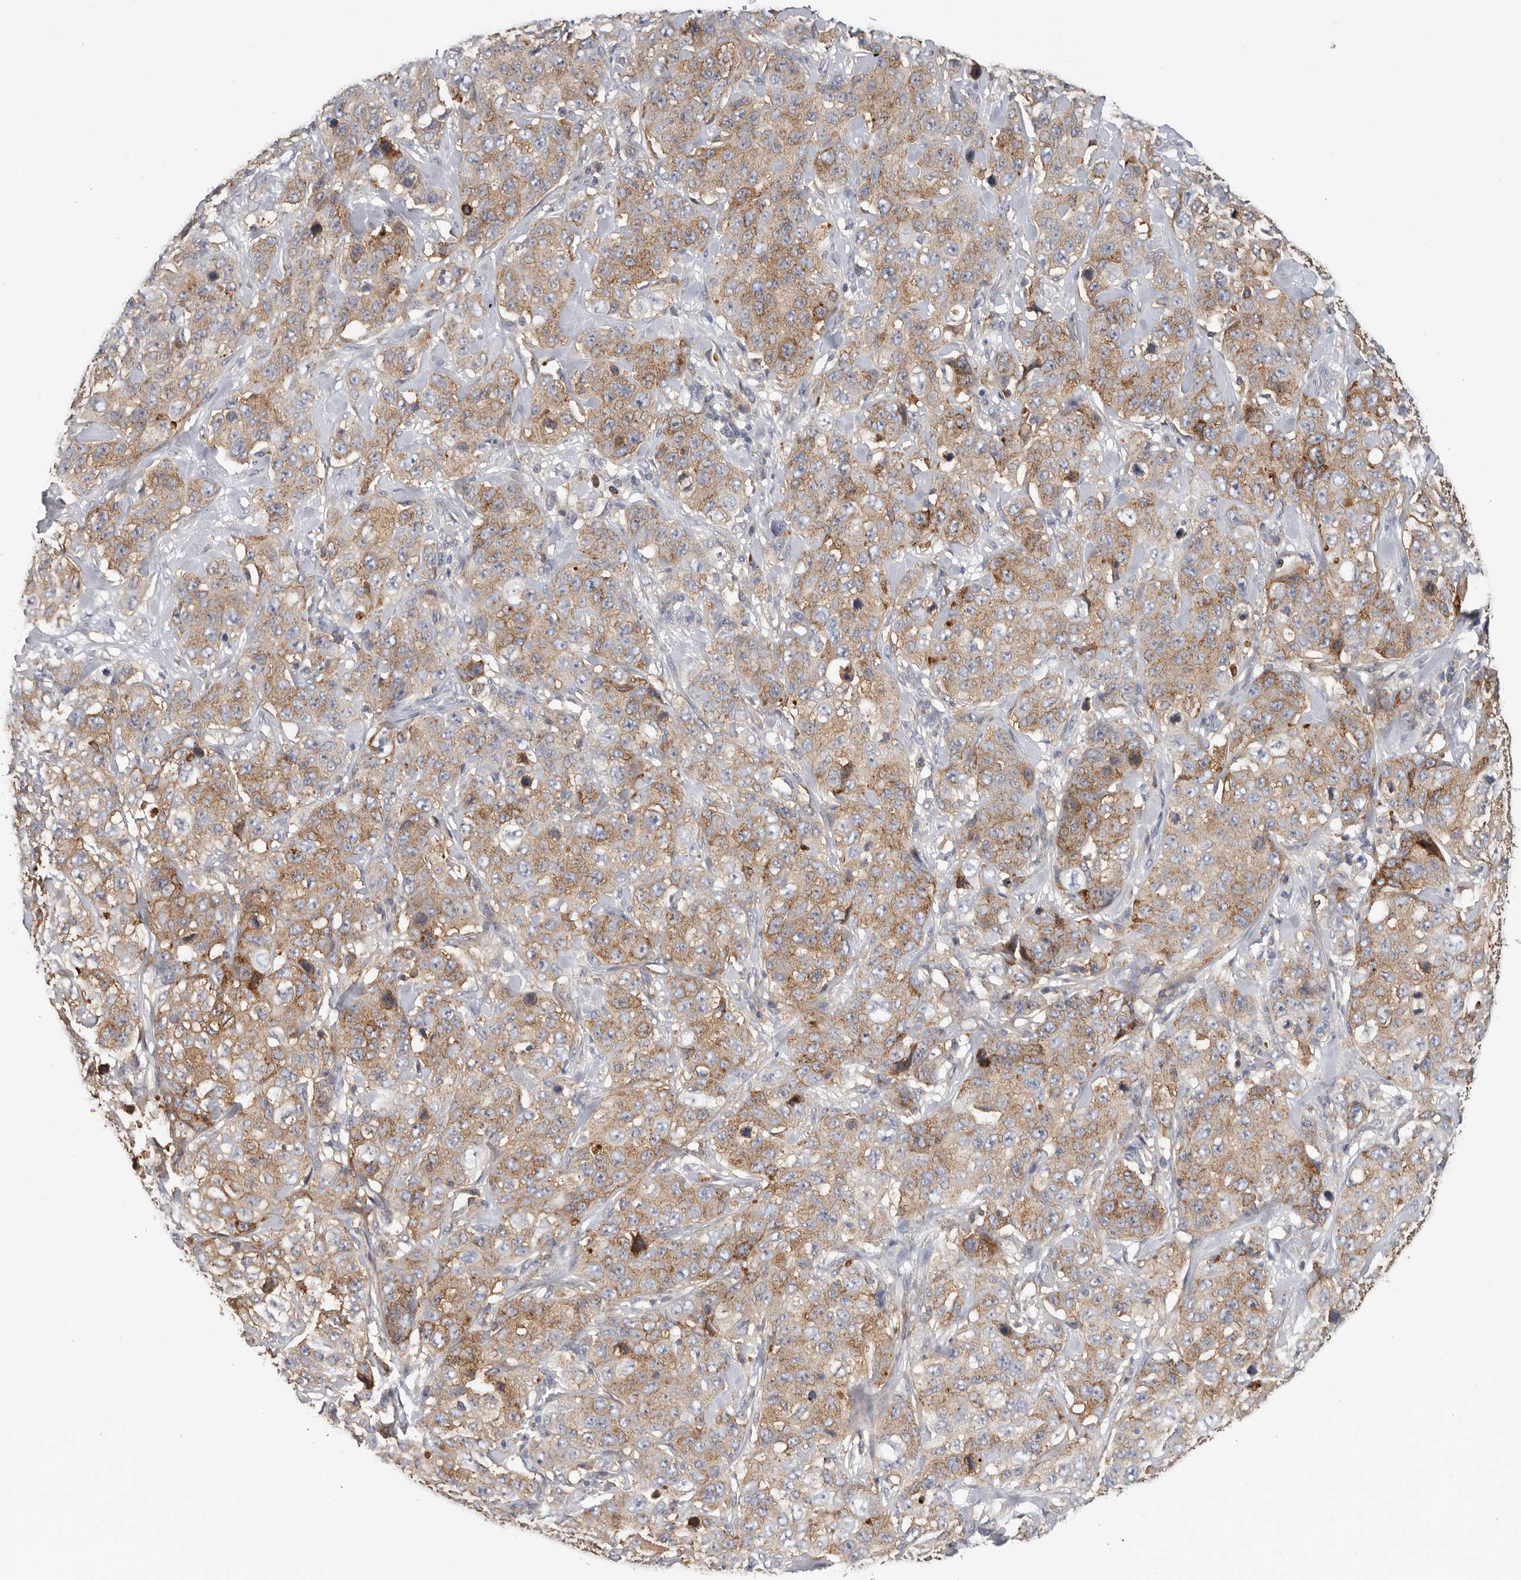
{"staining": {"intensity": "moderate", "quantity": ">75%", "location": "cytoplasmic/membranous"}, "tissue": "stomach cancer", "cell_type": "Tumor cells", "image_type": "cancer", "snomed": [{"axis": "morphology", "description": "Adenocarcinoma, NOS"}, {"axis": "topography", "description": "Stomach"}], "caption": "Stomach adenocarcinoma stained with DAB immunohistochemistry (IHC) reveals medium levels of moderate cytoplasmic/membranous staining in approximately >75% of tumor cells. The staining was performed using DAB (3,3'-diaminobenzidine), with brown indicating positive protein expression. Nuclei are stained blue with hematoxylin.", "gene": "TFRC", "patient": {"sex": "male", "age": 48}}